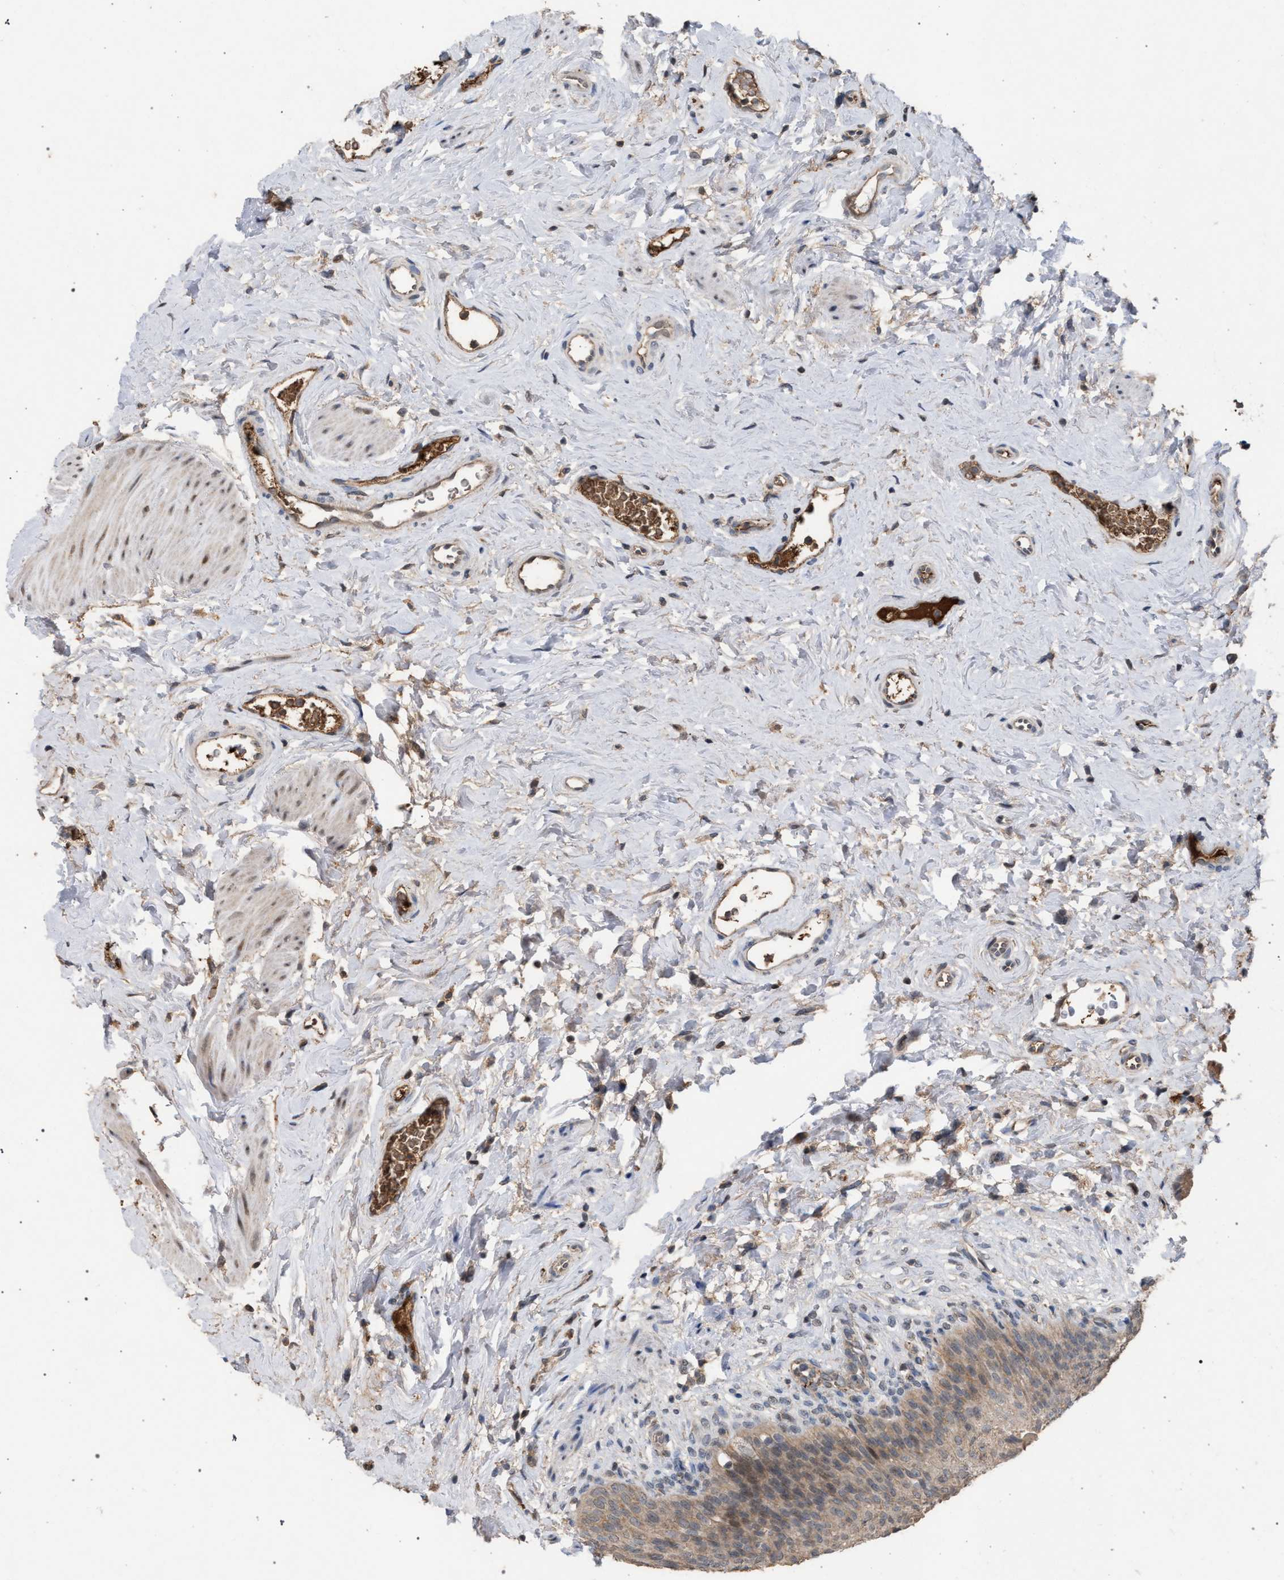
{"staining": {"intensity": "moderate", "quantity": ">75%", "location": "cytoplasmic/membranous"}, "tissue": "urinary bladder", "cell_type": "Urothelial cells", "image_type": "normal", "snomed": [{"axis": "morphology", "description": "Normal tissue, NOS"}, {"axis": "topography", "description": "Urinary bladder"}], "caption": "Immunohistochemistry photomicrograph of normal urinary bladder stained for a protein (brown), which demonstrates medium levels of moderate cytoplasmic/membranous staining in approximately >75% of urothelial cells.", "gene": "TECPR1", "patient": {"sex": "female", "age": 79}}